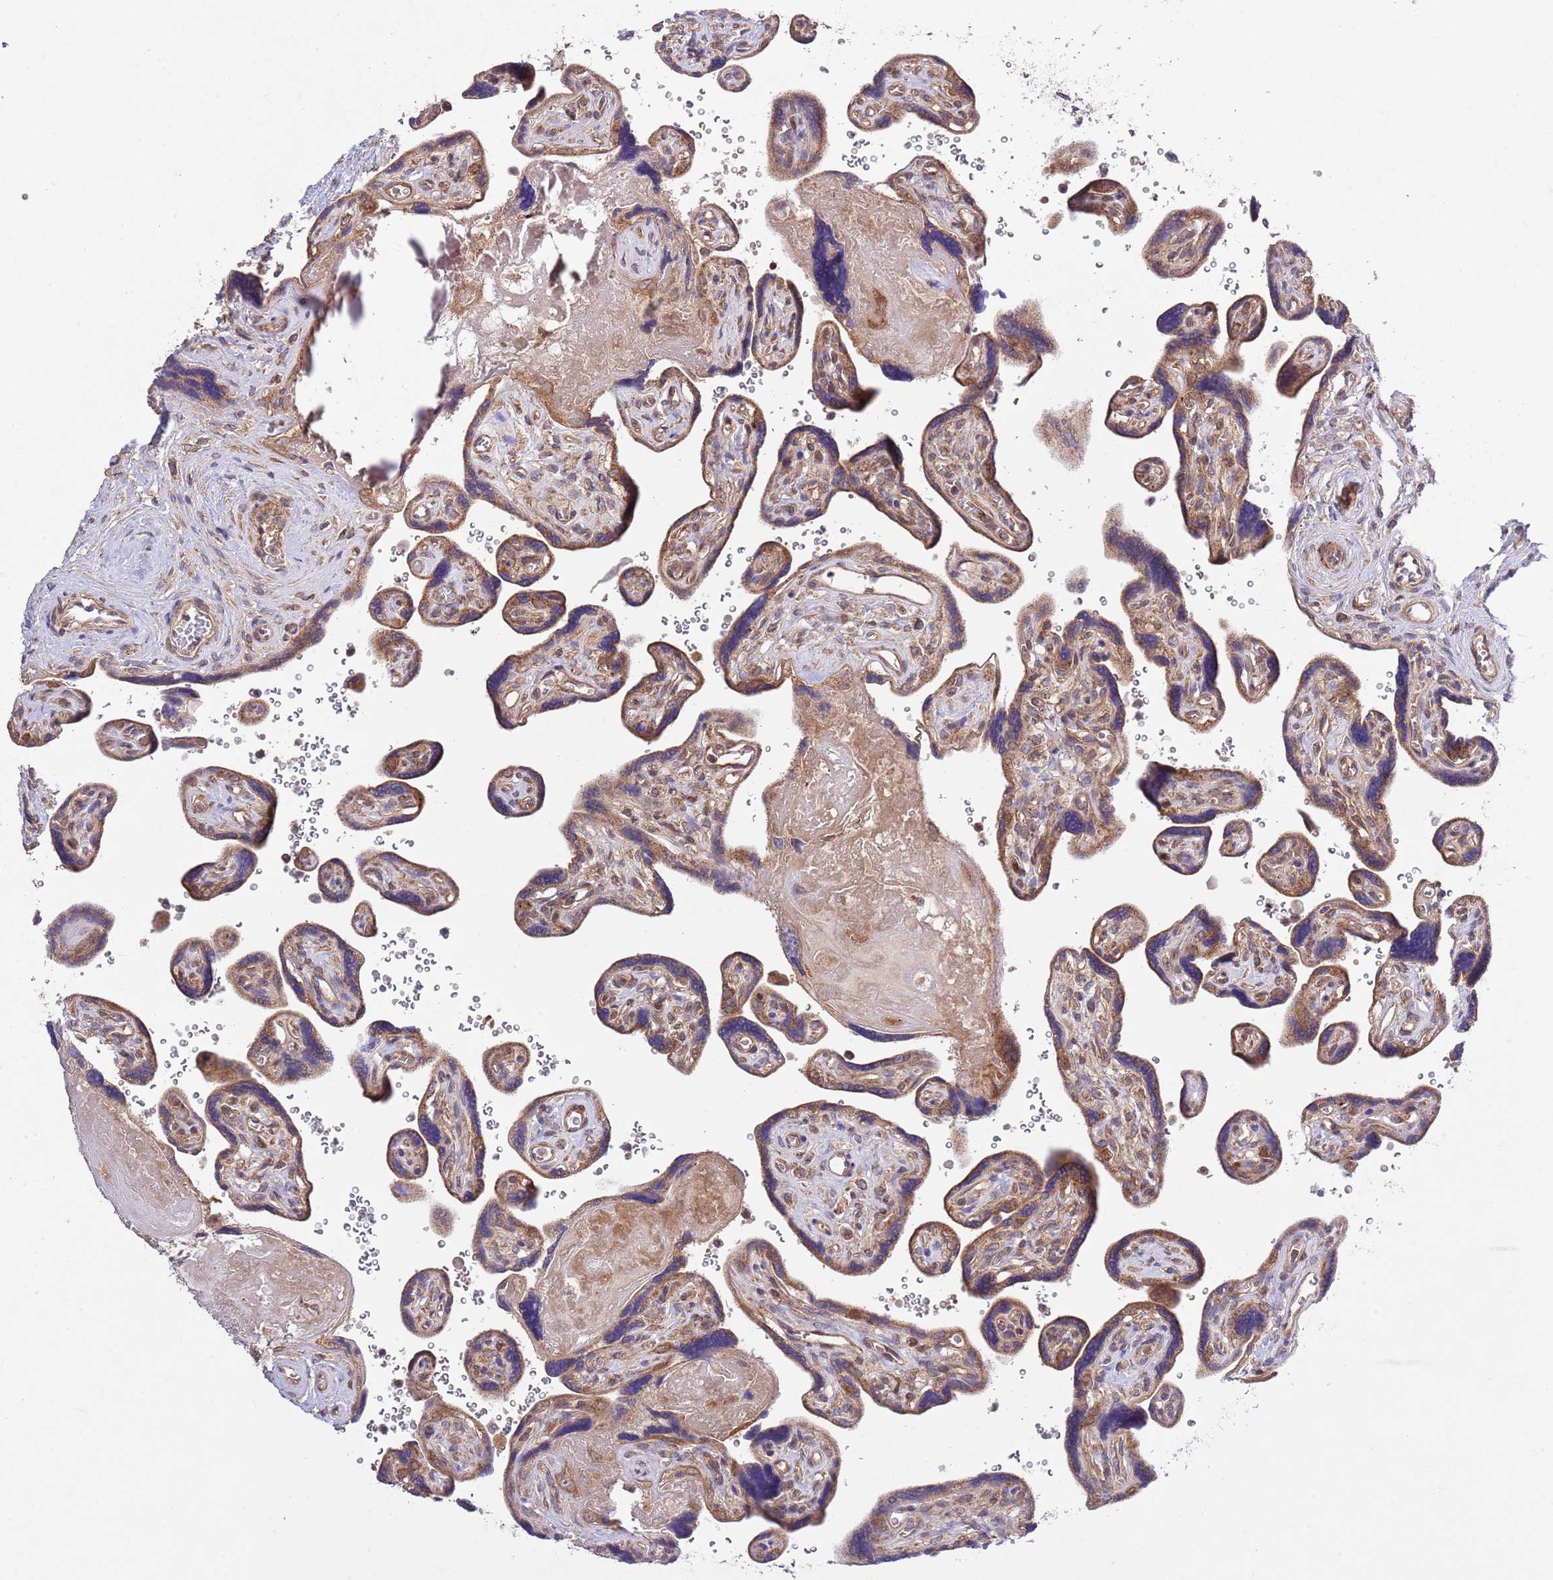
{"staining": {"intensity": "moderate", "quantity": ">75%", "location": "cytoplasmic/membranous"}, "tissue": "placenta", "cell_type": "Trophoblastic cells", "image_type": "normal", "snomed": [{"axis": "morphology", "description": "Normal tissue, NOS"}, {"axis": "topography", "description": "Placenta"}], "caption": "This photomicrograph demonstrates IHC staining of benign placenta, with medium moderate cytoplasmic/membranous positivity in about >75% of trophoblastic cells.", "gene": "MFNG", "patient": {"sex": "female", "age": 39}}